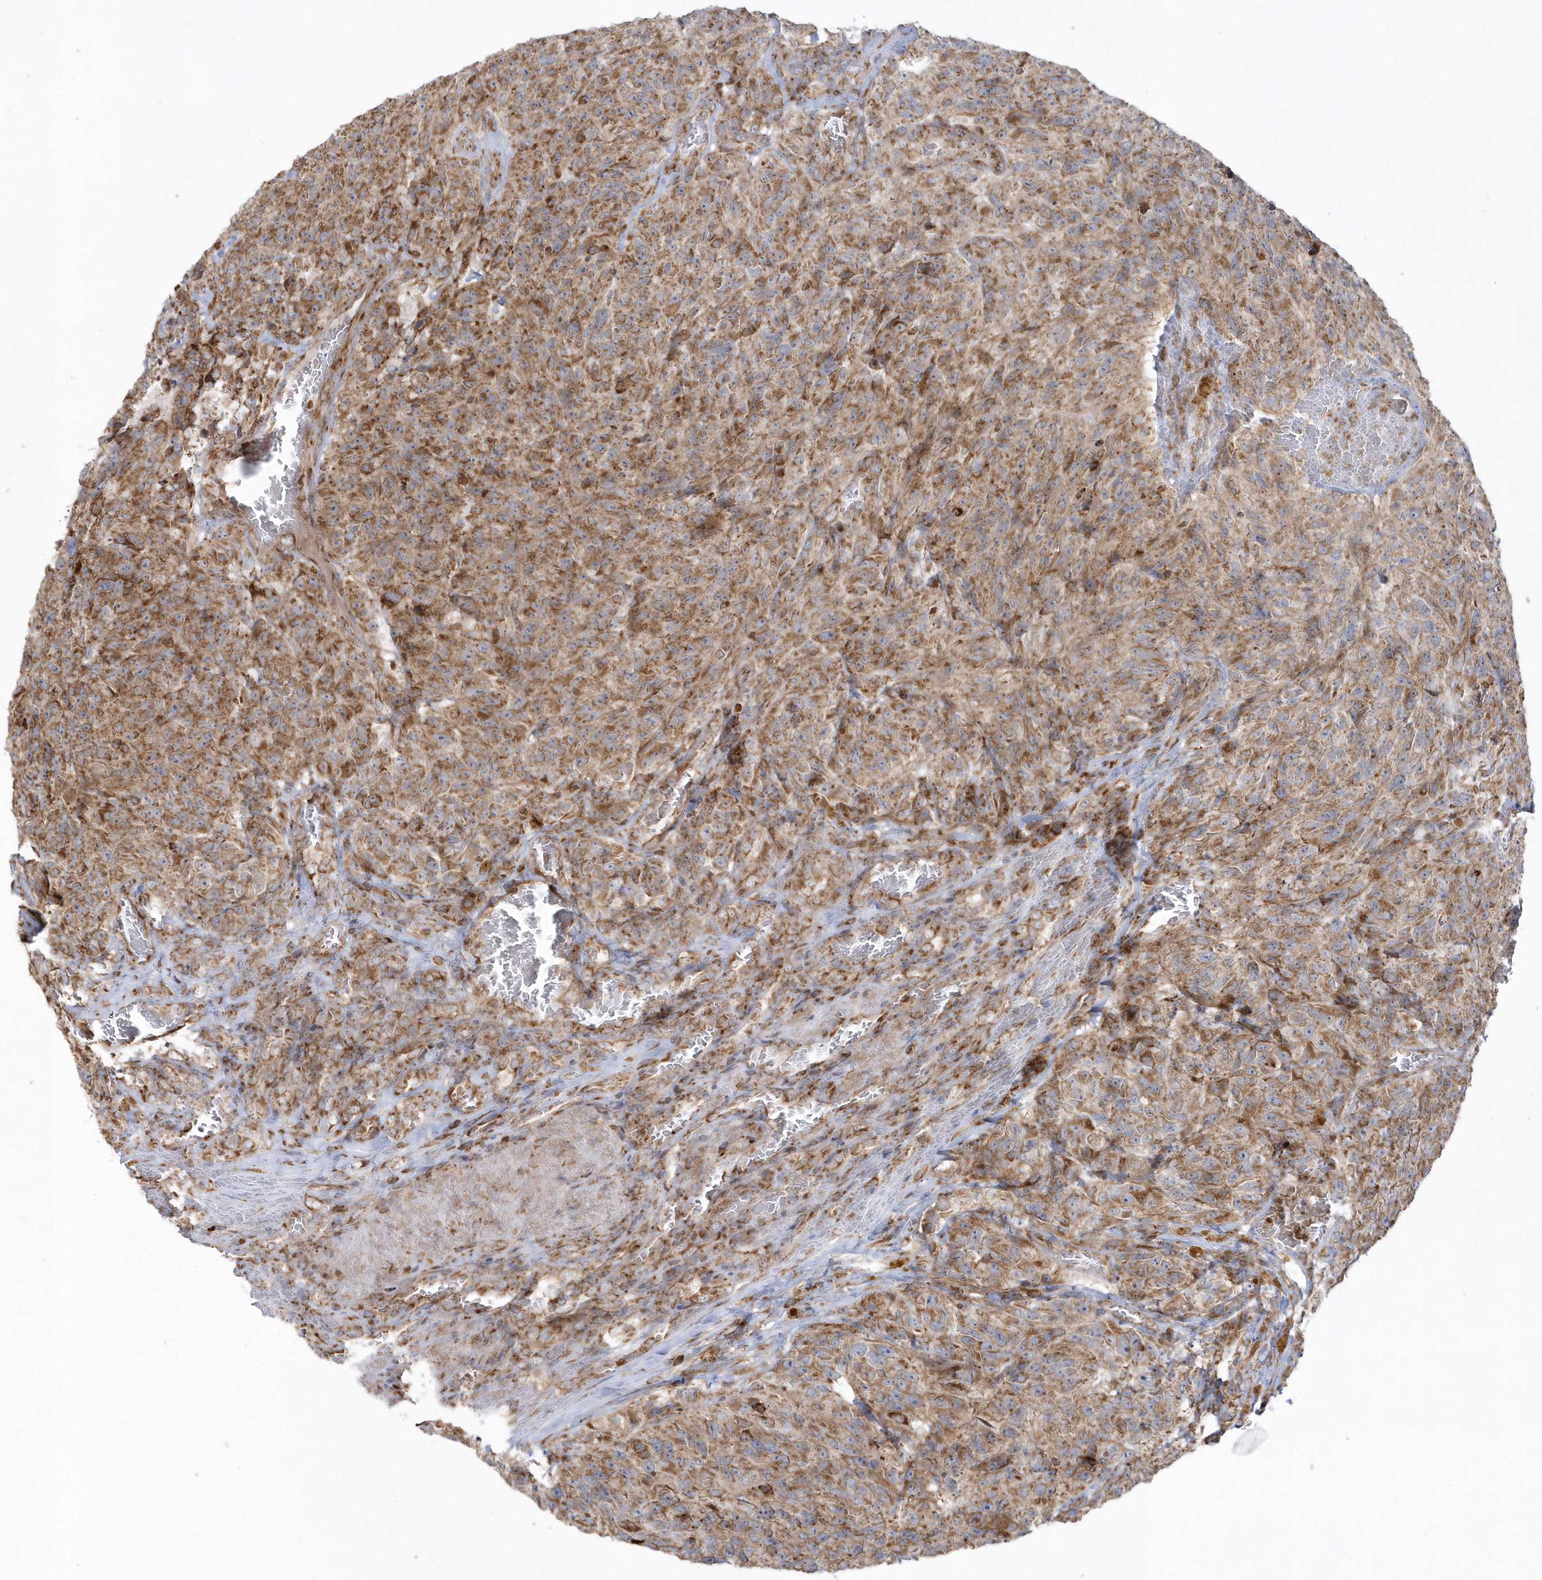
{"staining": {"intensity": "moderate", "quantity": ">75%", "location": "cytoplasmic/membranous"}, "tissue": "glioma", "cell_type": "Tumor cells", "image_type": "cancer", "snomed": [{"axis": "morphology", "description": "Glioma, malignant, High grade"}, {"axis": "topography", "description": "Brain"}], "caption": "Tumor cells show moderate cytoplasmic/membranous positivity in approximately >75% of cells in malignant glioma (high-grade). (IHC, brightfield microscopy, high magnification).", "gene": "SH3BP2", "patient": {"sex": "male", "age": 69}}